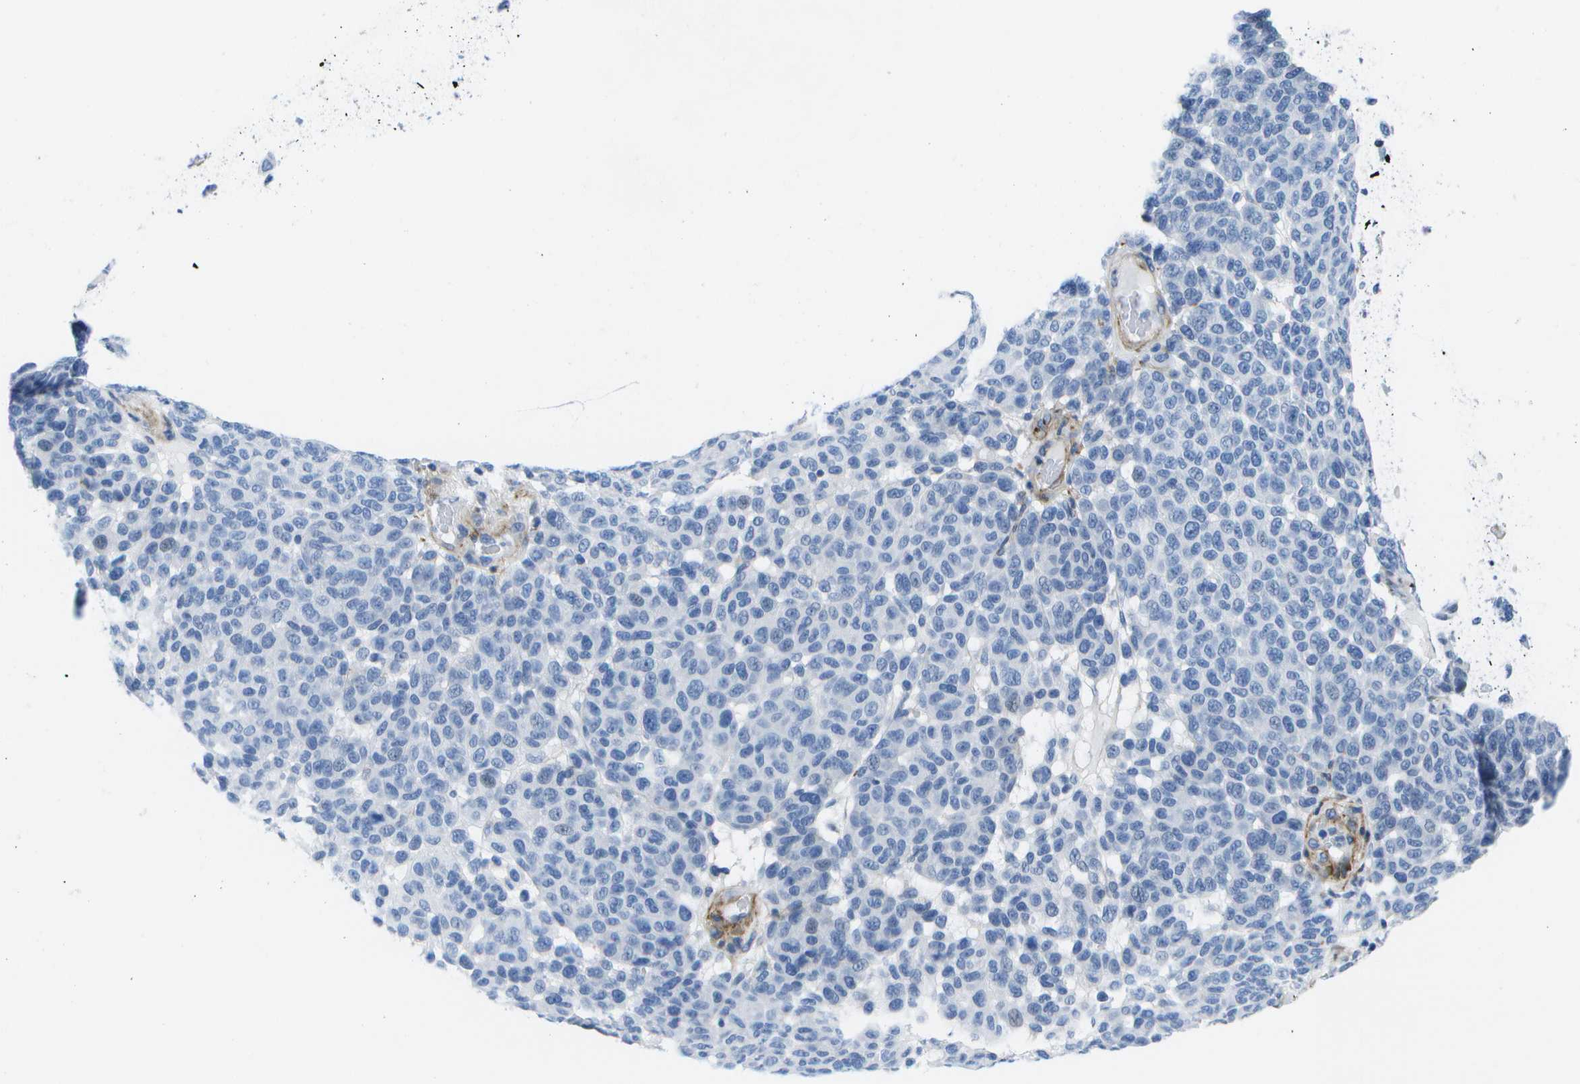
{"staining": {"intensity": "negative", "quantity": "none", "location": "none"}, "tissue": "melanoma", "cell_type": "Tumor cells", "image_type": "cancer", "snomed": [{"axis": "morphology", "description": "Malignant melanoma, NOS"}, {"axis": "topography", "description": "Skin"}], "caption": "This is a histopathology image of IHC staining of melanoma, which shows no positivity in tumor cells. The staining was performed using DAB (3,3'-diaminobenzidine) to visualize the protein expression in brown, while the nuclei were stained in blue with hematoxylin (Magnification: 20x).", "gene": "ADGRG6", "patient": {"sex": "male", "age": 59}}